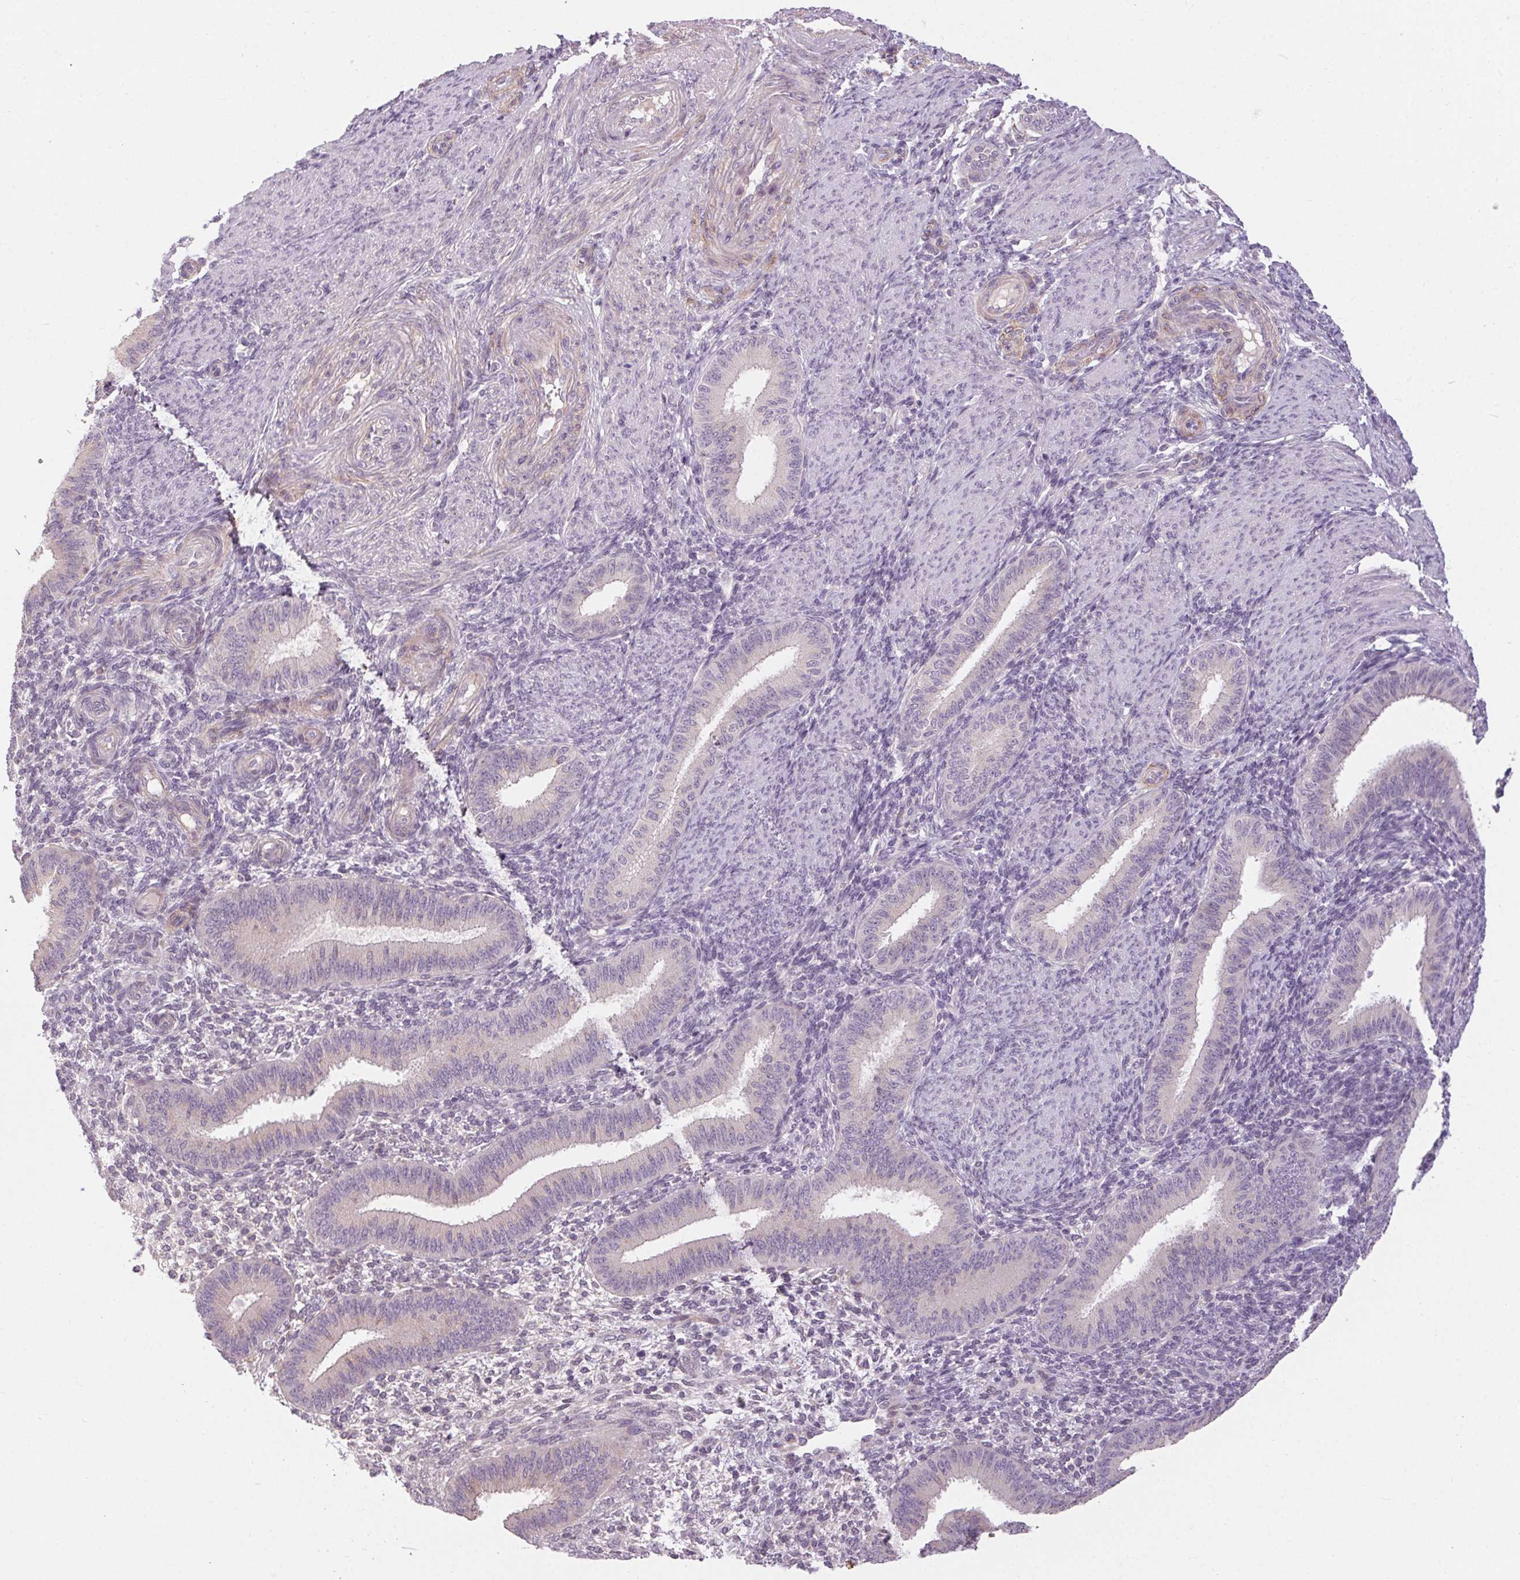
{"staining": {"intensity": "negative", "quantity": "none", "location": "none"}, "tissue": "endometrium", "cell_type": "Cells in endometrial stroma", "image_type": "normal", "snomed": [{"axis": "morphology", "description": "Normal tissue, NOS"}, {"axis": "topography", "description": "Endometrium"}], "caption": "Immunohistochemical staining of unremarkable human endometrium shows no significant positivity in cells in endometrial stroma. The staining is performed using DAB brown chromogen with nuclei counter-stained in using hematoxylin.", "gene": "TMEM52B", "patient": {"sex": "female", "age": 39}}